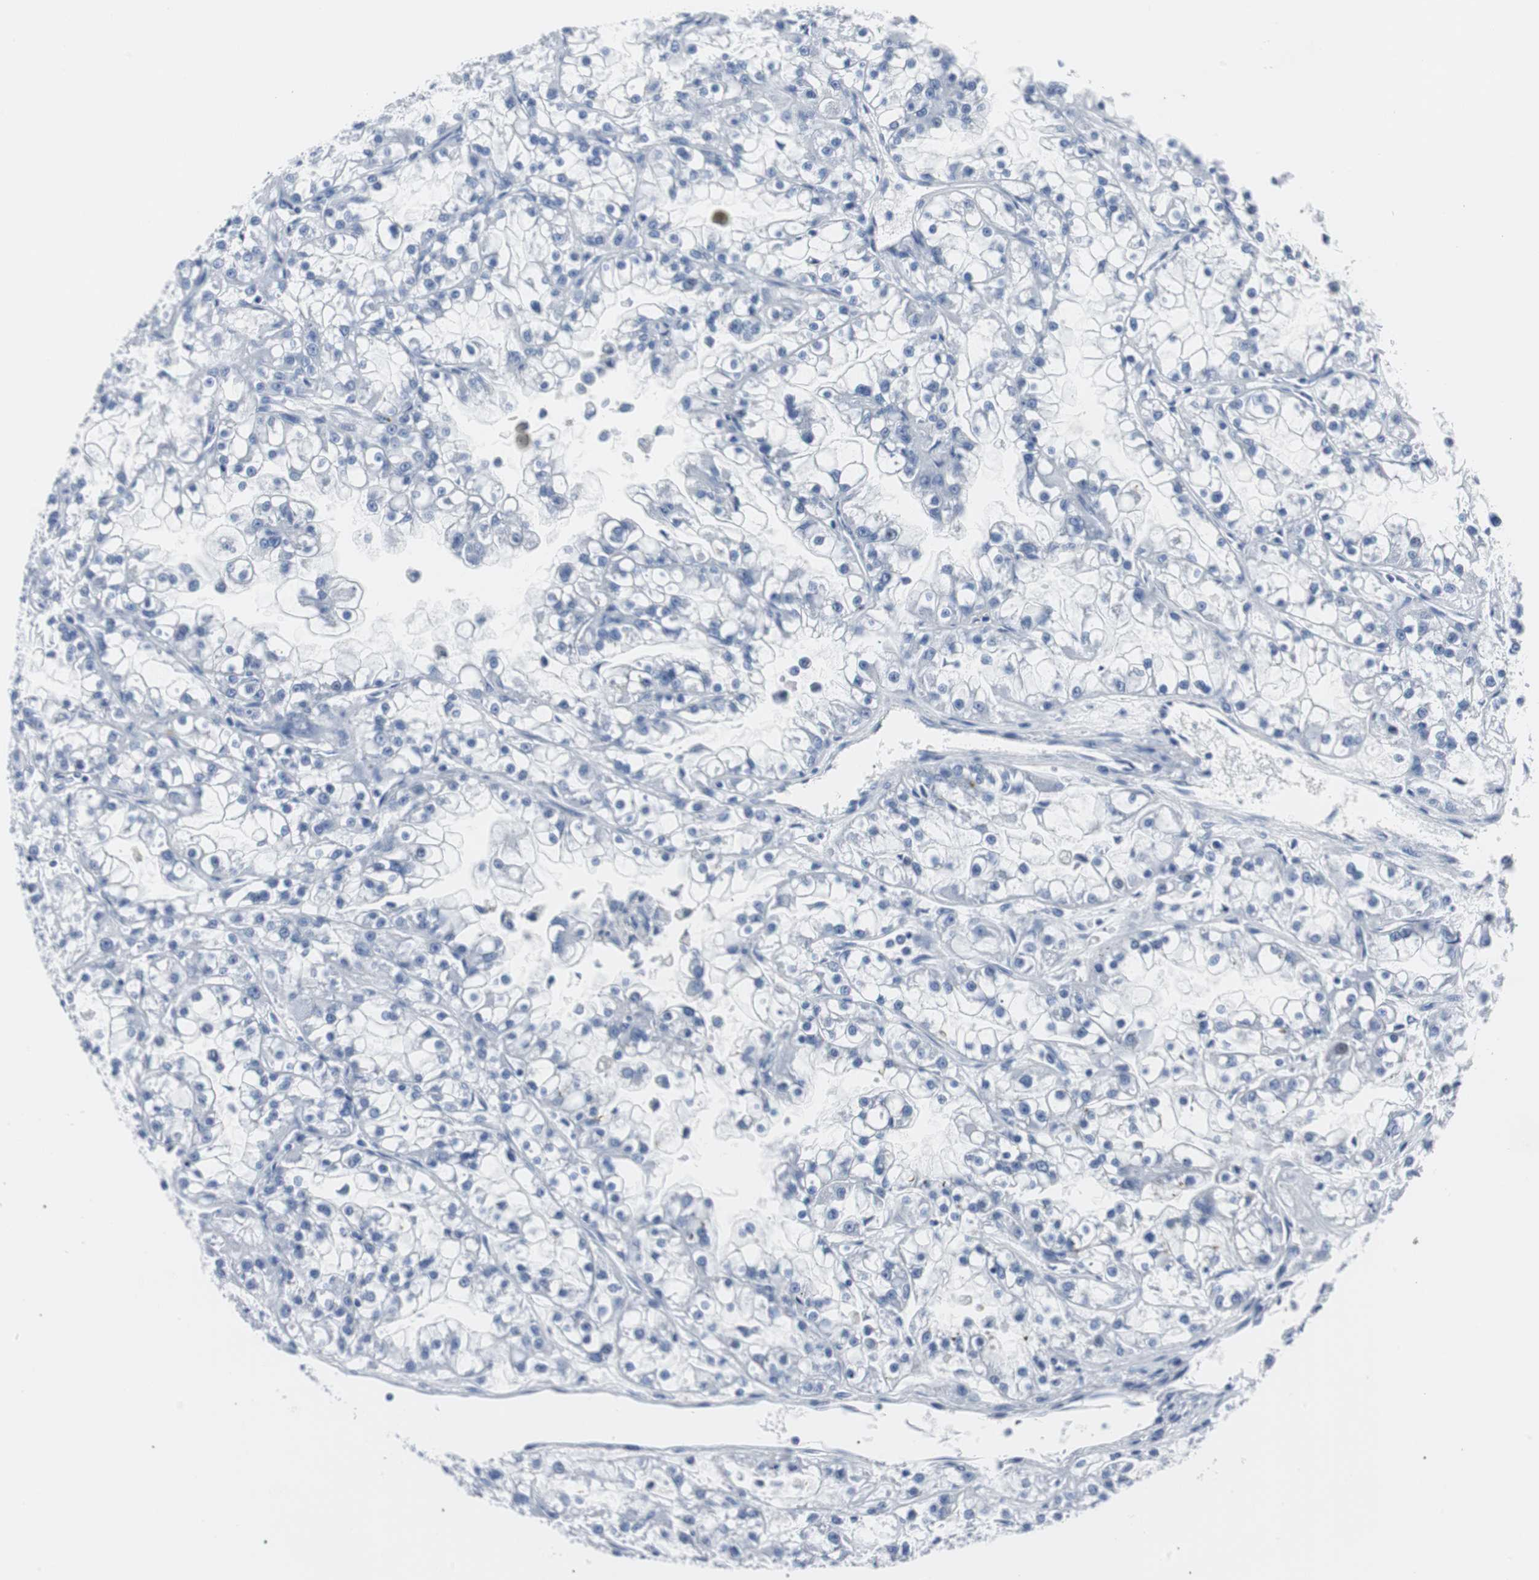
{"staining": {"intensity": "negative", "quantity": "none", "location": "none"}, "tissue": "renal cancer", "cell_type": "Tumor cells", "image_type": "cancer", "snomed": [{"axis": "morphology", "description": "Adenocarcinoma, NOS"}, {"axis": "topography", "description": "Kidney"}], "caption": "Image shows no protein staining in tumor cells of renal cancer (adenocarcinoma) tissue. (Stains: DAB immunohistochemistry (IHC) with hematoxylin counter stain, Microscopy: brightfield microscopy at high magnification).", "gene": "GAP43", "patient": {"sex": "female", "age": 52}}